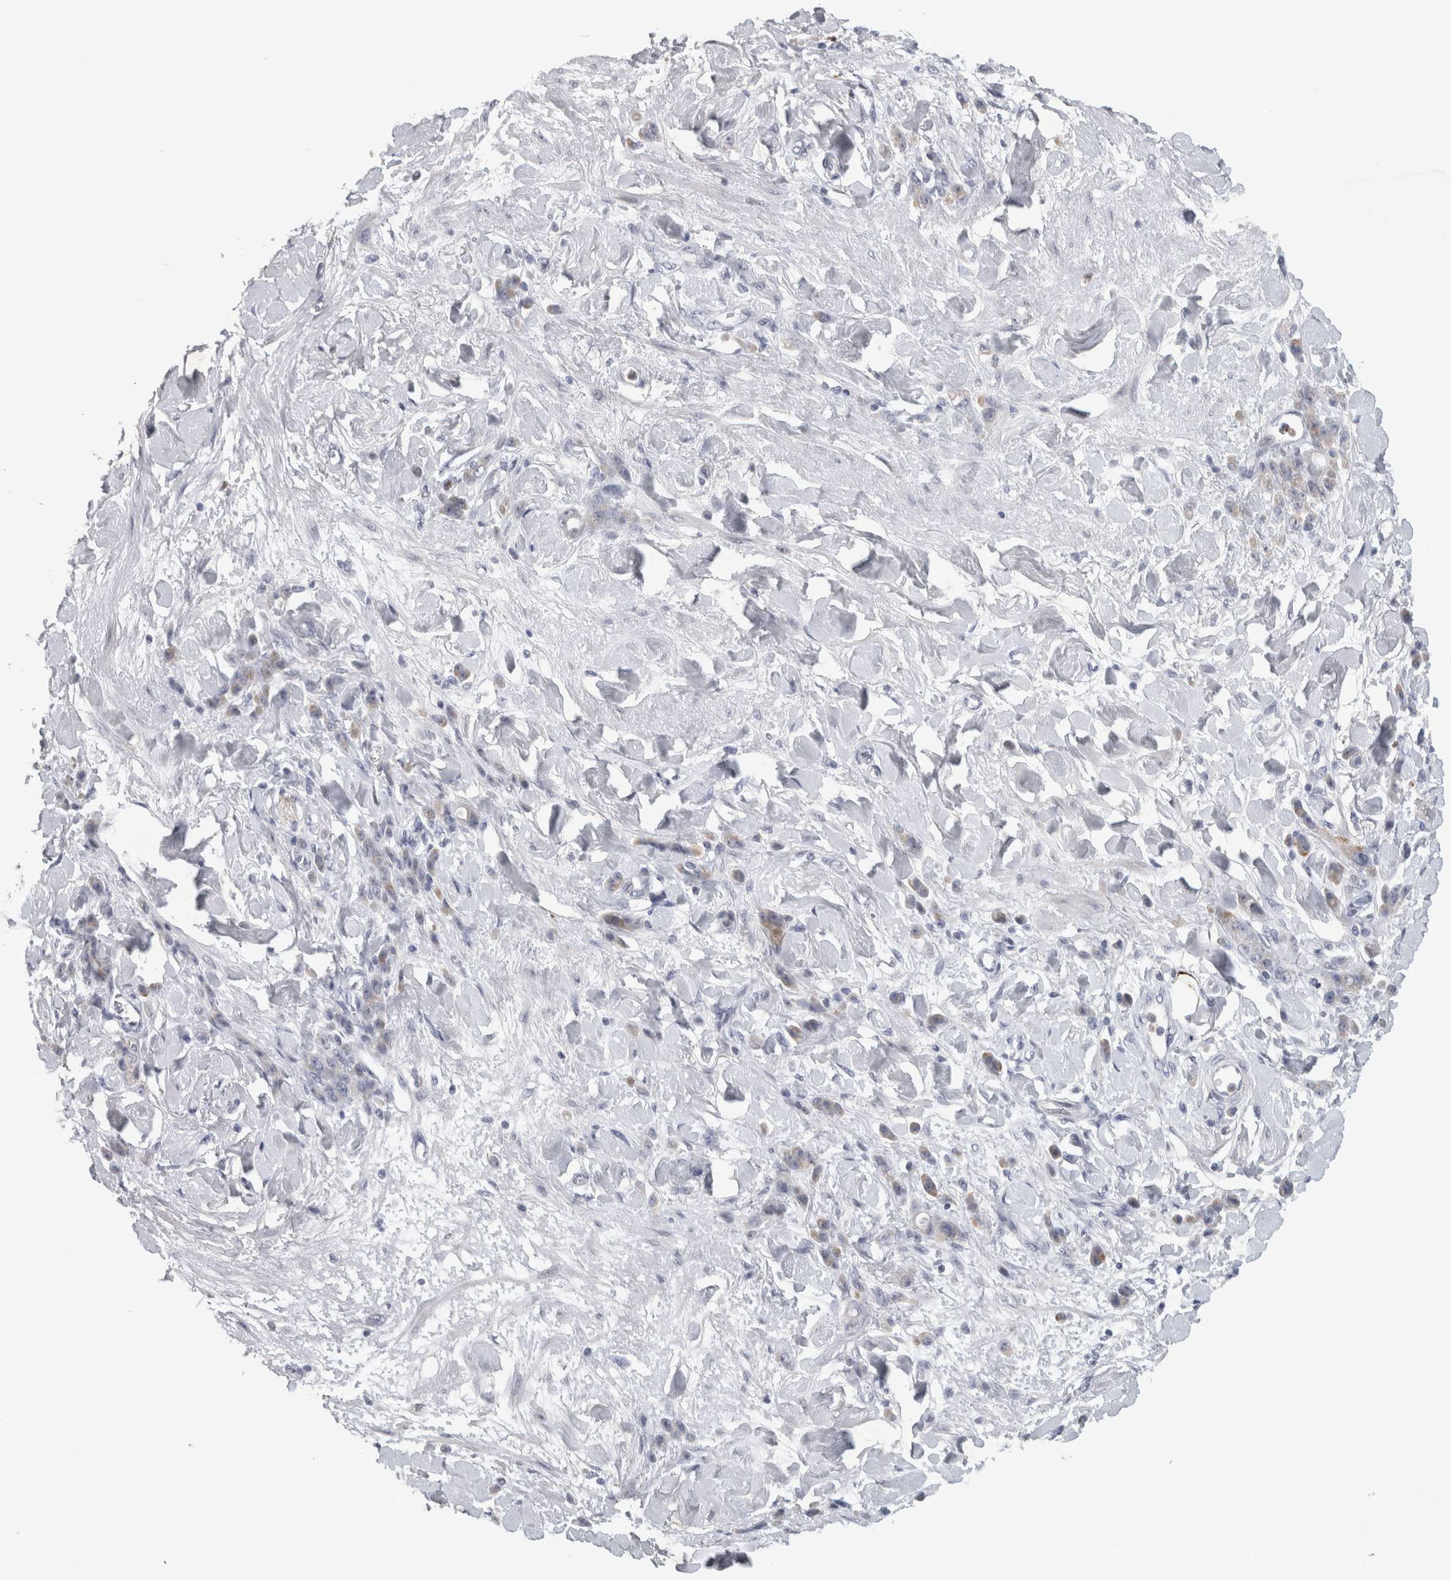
{"staining": {"intensity": "weak", "quantity": "<25%", "location": "cytoplasmic/membranous"}, "tissue": "stomach cancer", "cell_type": "Tumor cells", "image_type": "cancer", "snomed": [{"axis": "morphology", "description": "Normal tissue, NOS"}, {"axis": "morphology", "description": "Adenocarcinoma, NOS"}, {"axis": "topography", "description": "Stomach"}], "caption": "Protein analysis of stomach cancer (adenocarcinoma) displays no significant positivity in tumor cells.", "gene": "PTPRN2", "patient": {"sex": "male", "age": 82}}